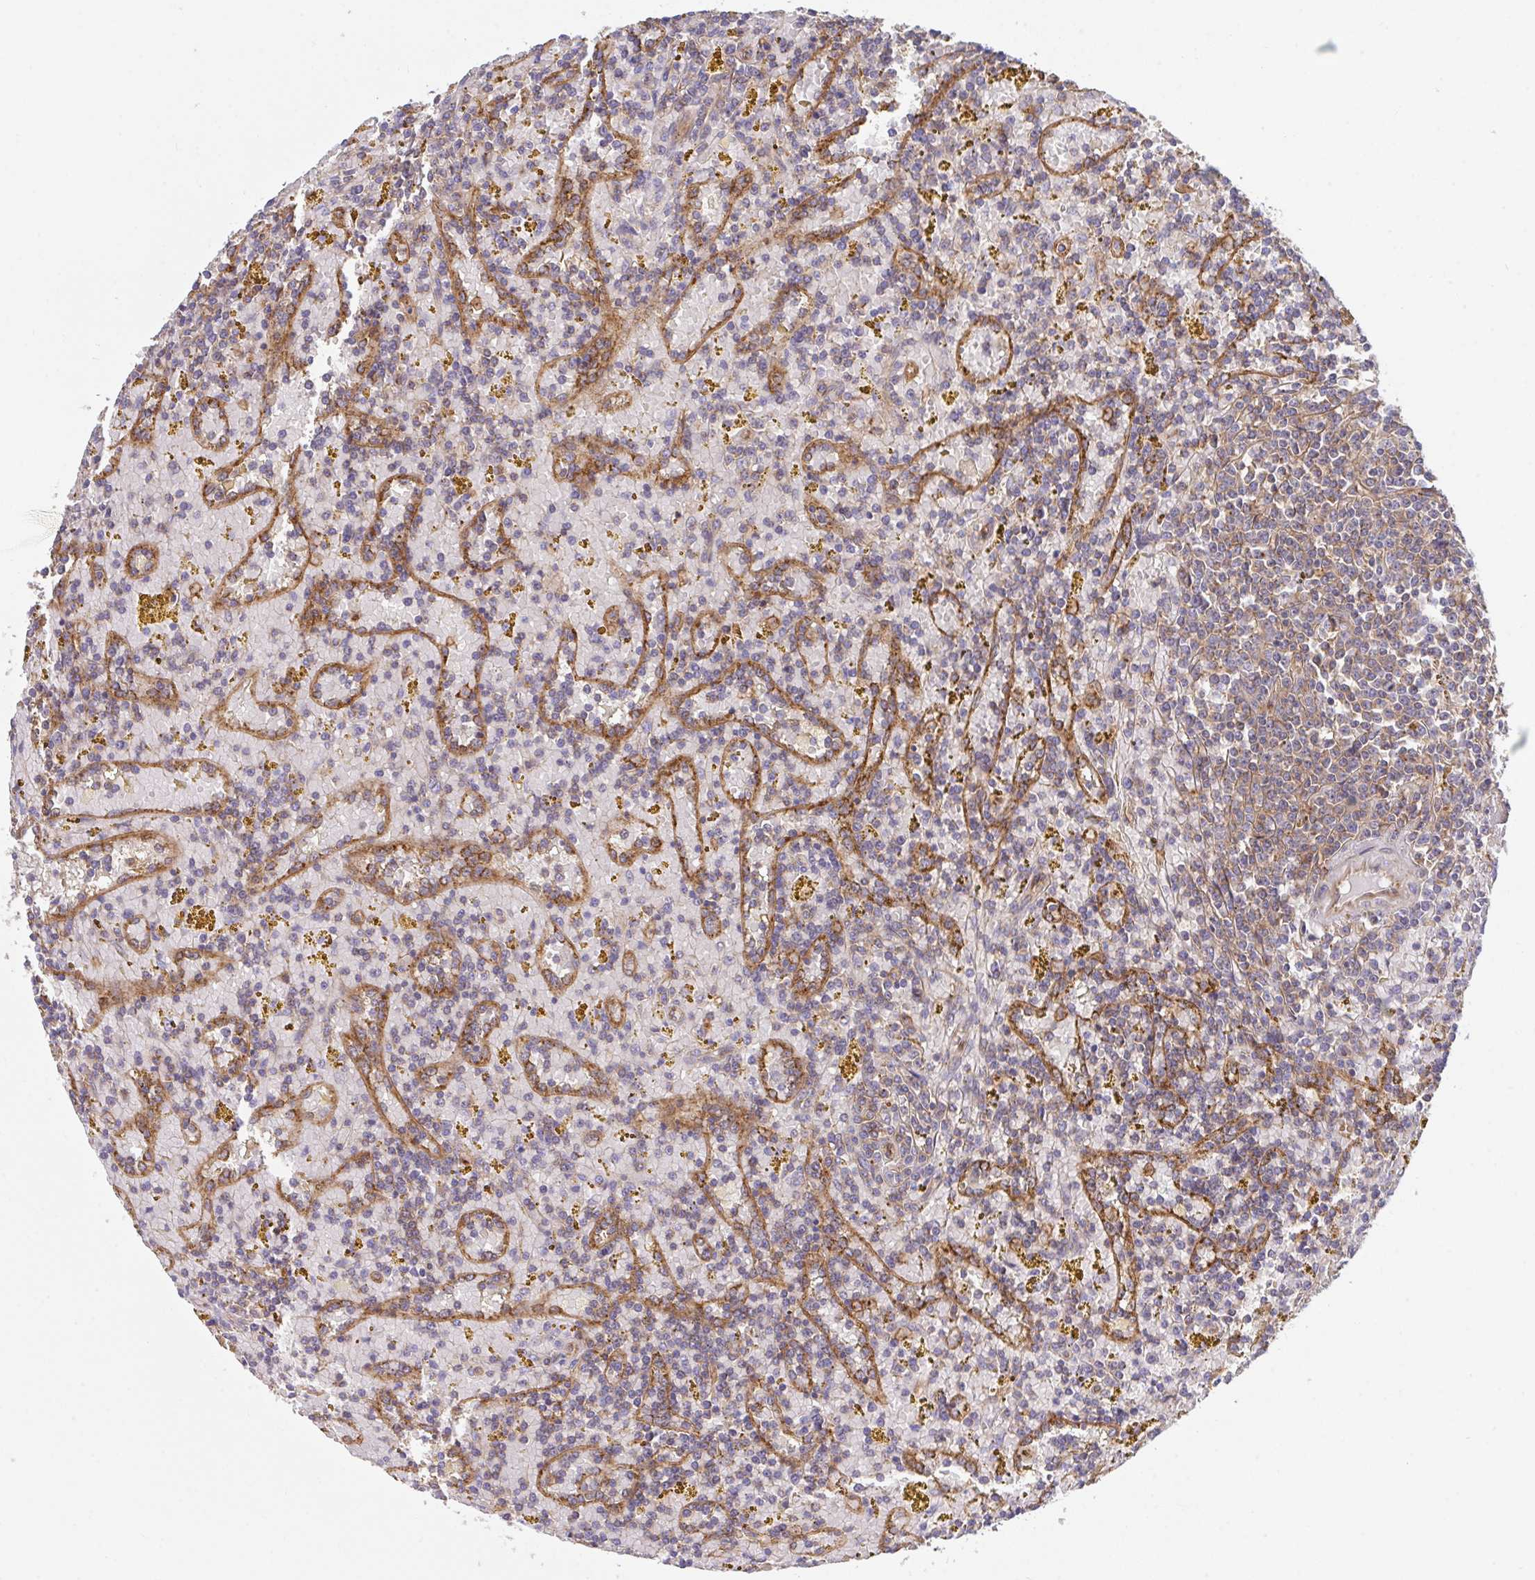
{"staining": {"intensity": "weak", "quantity": "25%-75%", "location": "cytoplasmic/membranous"}, "tissue": "lymphoma", "cell_type": "Tumor cells", "image_type": "cancer", "snomed": [{"axis": "morphology", "description": "Malignant lymphoma, non-Hodgkin's type, Low grade"}, {"axis": "topography", "description": "Spleen"}, {"axis": "topography", "description": "Lymph node"}], "caption": "A brown stain shows weak cytoplasmic/membranous staining of a protein in human lymphoma tumor cells.", "gene": "C4orf36", "patient": {"sex": "female", "age": 66}}